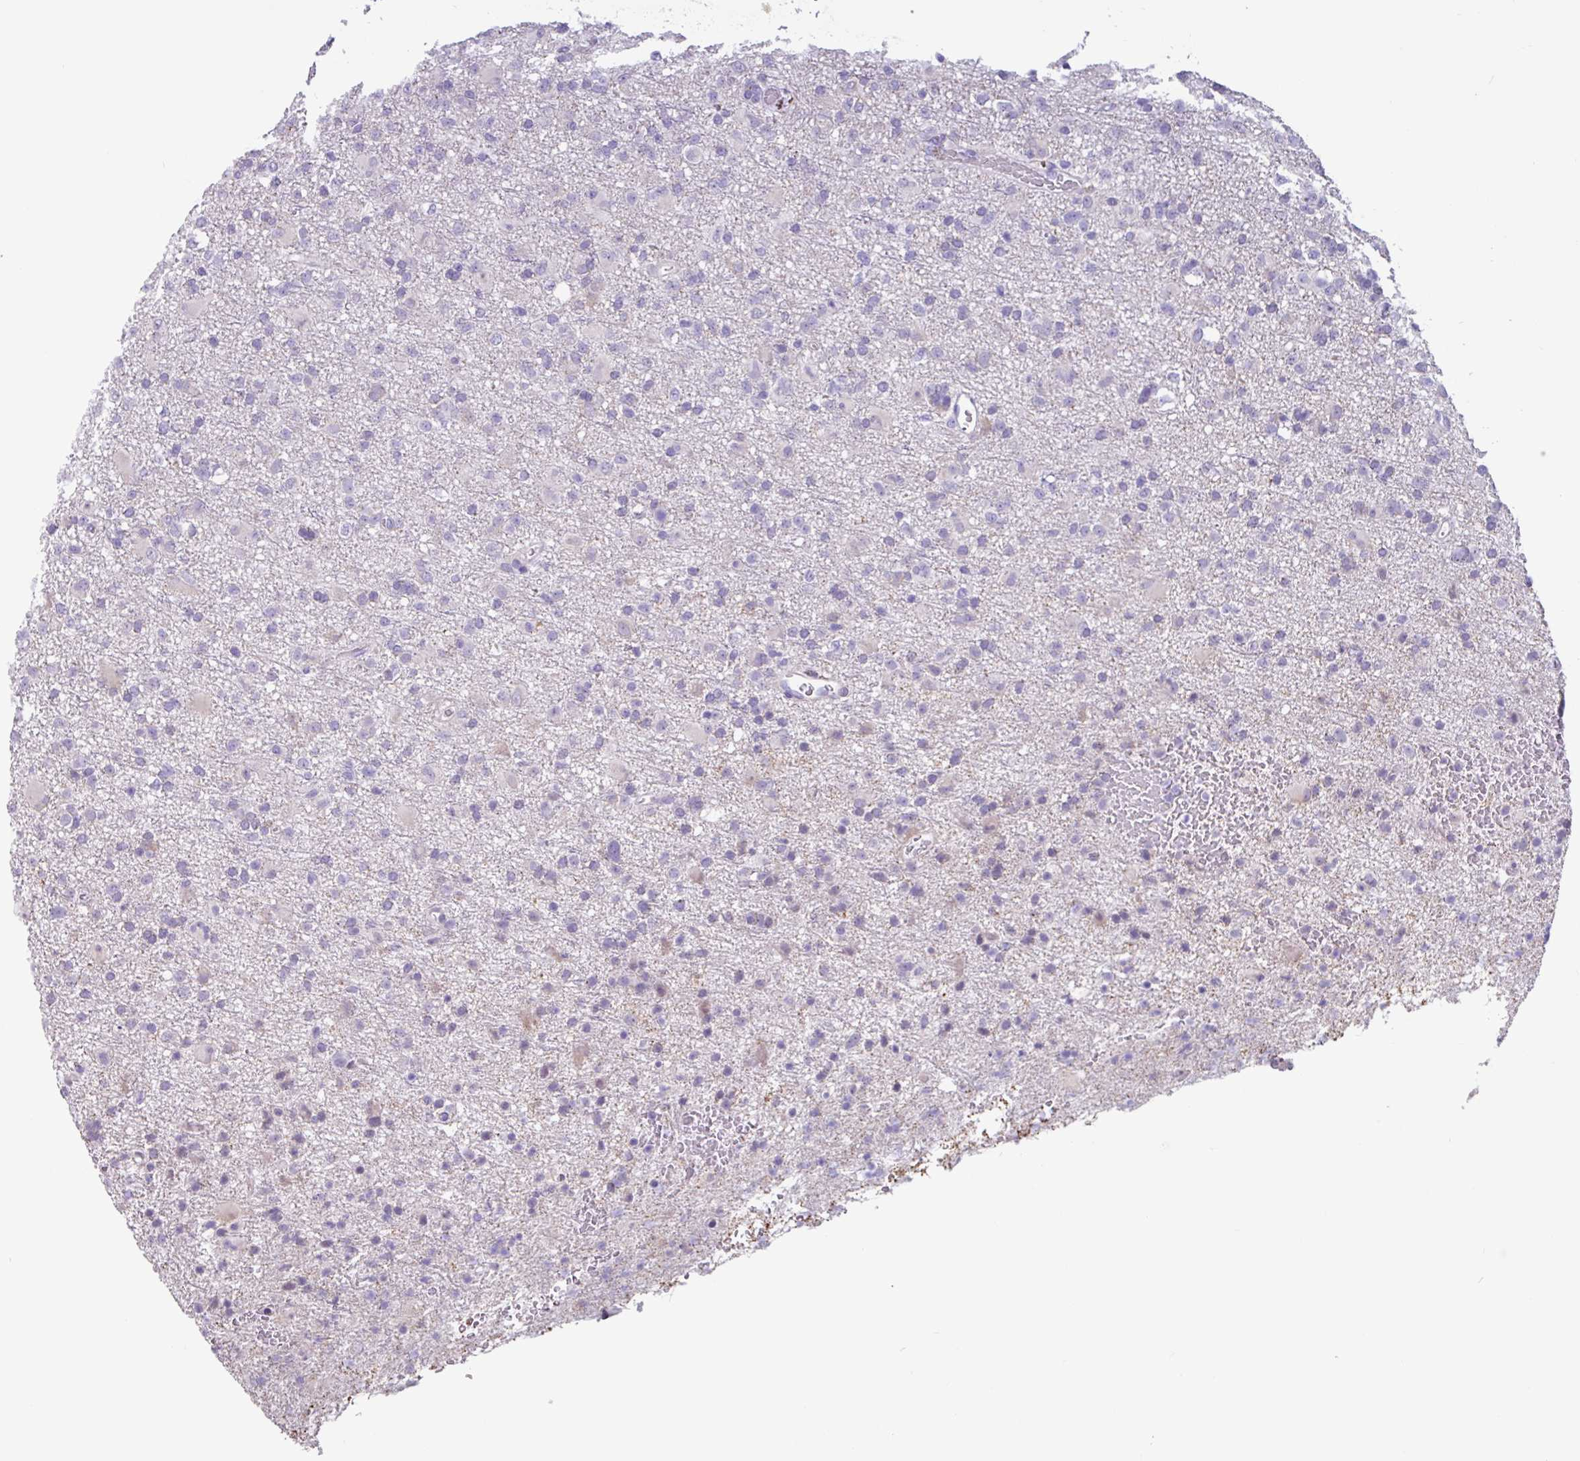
{"staining": {"intensity": "negative", "quantity": "none", "location": "none"}, "tissue": "glioma", "cell_type": "Tumor cells", "image_type": "cancer", "snomed": [{"axis": "morphology", "description": "Glioma, malignant, Low grade"}, {"axis": "topography", "description": "Brain"}], "caption": "An immunohistochemistry photomicrograph of glioma is shown. There is no staining in tumor cells of glioma. (DAB (3,3'-diaminobenzidine) immunohistochemistry (IHC) with hematoxylin counter stain).", "gene": "OTX1", "patient": {"sex": "male", "age": 65}}